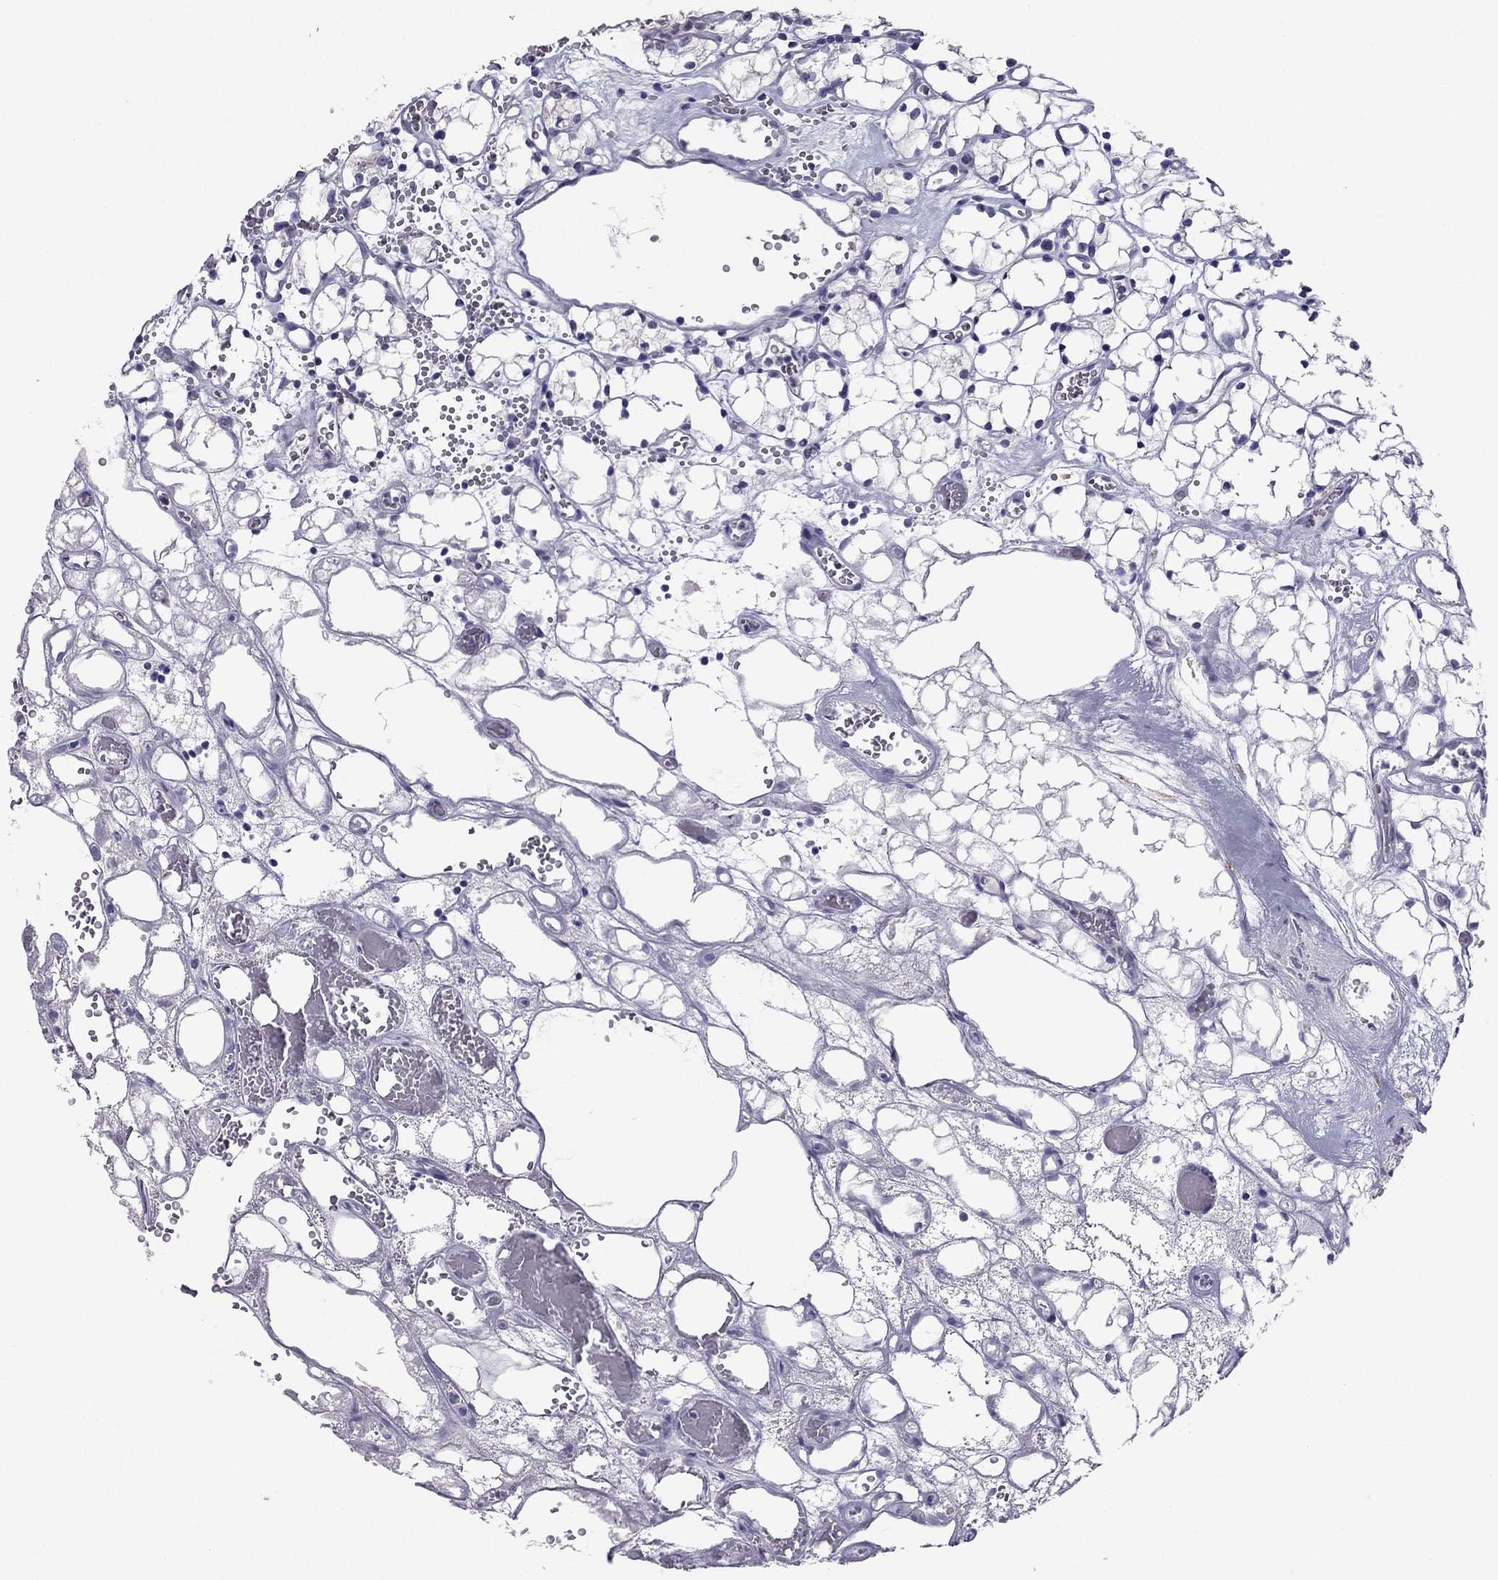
{"staining": {"intensity": "negative", "quantity": "none", "location": "none"}, "tissue": "renal cancer", "cell_type": "Tumor cells", "image_type": "cancer", "snomed": [{"axis": "morphology", "description": "Adenocarcinoma, NOS"}, {"axis": "topography", "description": "Kidney"}], "caption": "Tumor cells show no significant protein positivity in renal adenocarcinoma.", "gene": "RGS8", "patient": {"sex": "female", "age": 69}}